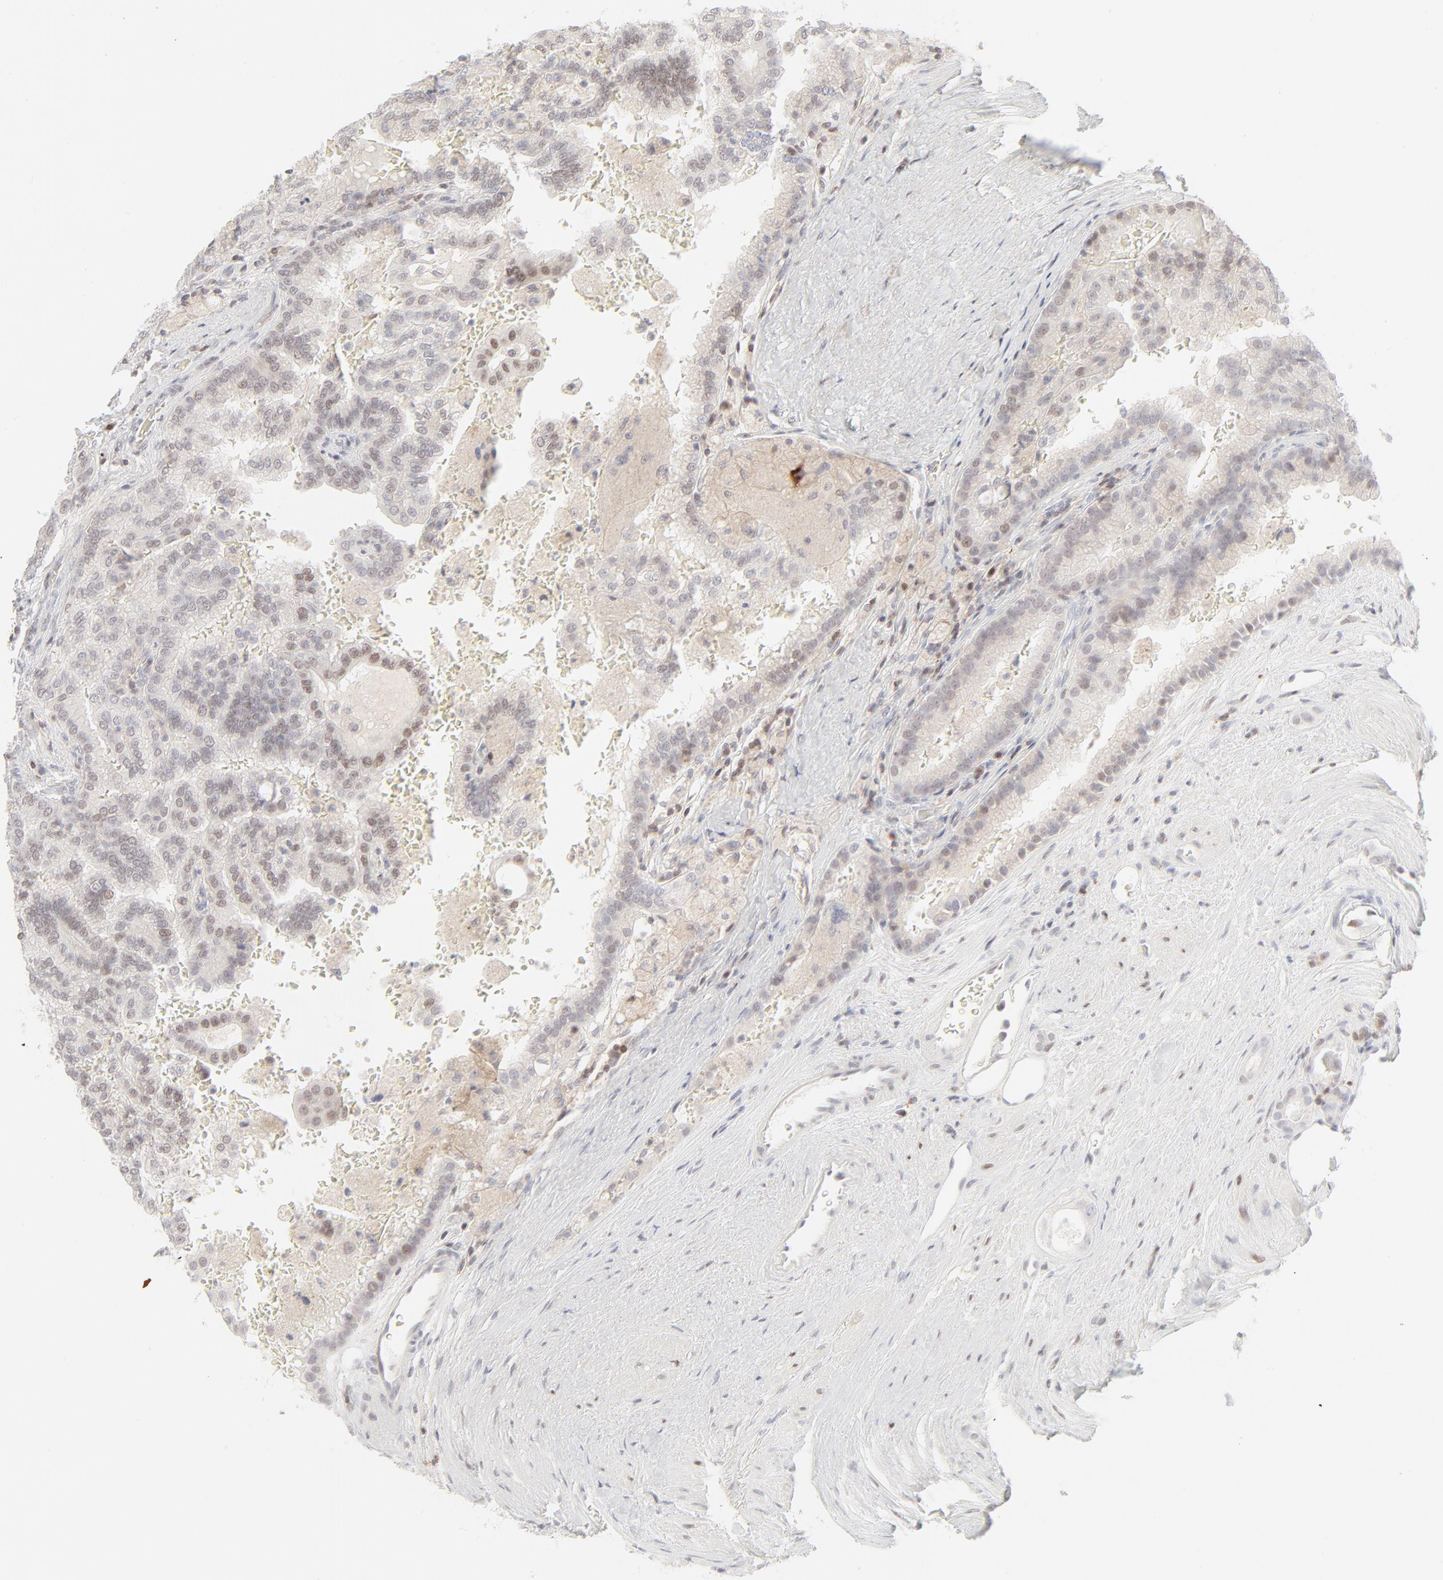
{"staining": {"intensity": "weak", "quantity": "25%-75%", "location": "nuclear"}, "tissue": "renal cancer", "cell_type": "Tumor cells", "image_type": "cancer", "snomed": [{"axis": "morphology", "description": "Adenocarcinoma, NOS"}, {"axis": "topography", "description": "Kidney"}], "caption": "A brown stain highlights weak nuclear positivity of a protein in human renal adenocarcinoma tumor cells.", "gene": "PRKCB", "patient": {"sex": "male", "age": 61}}